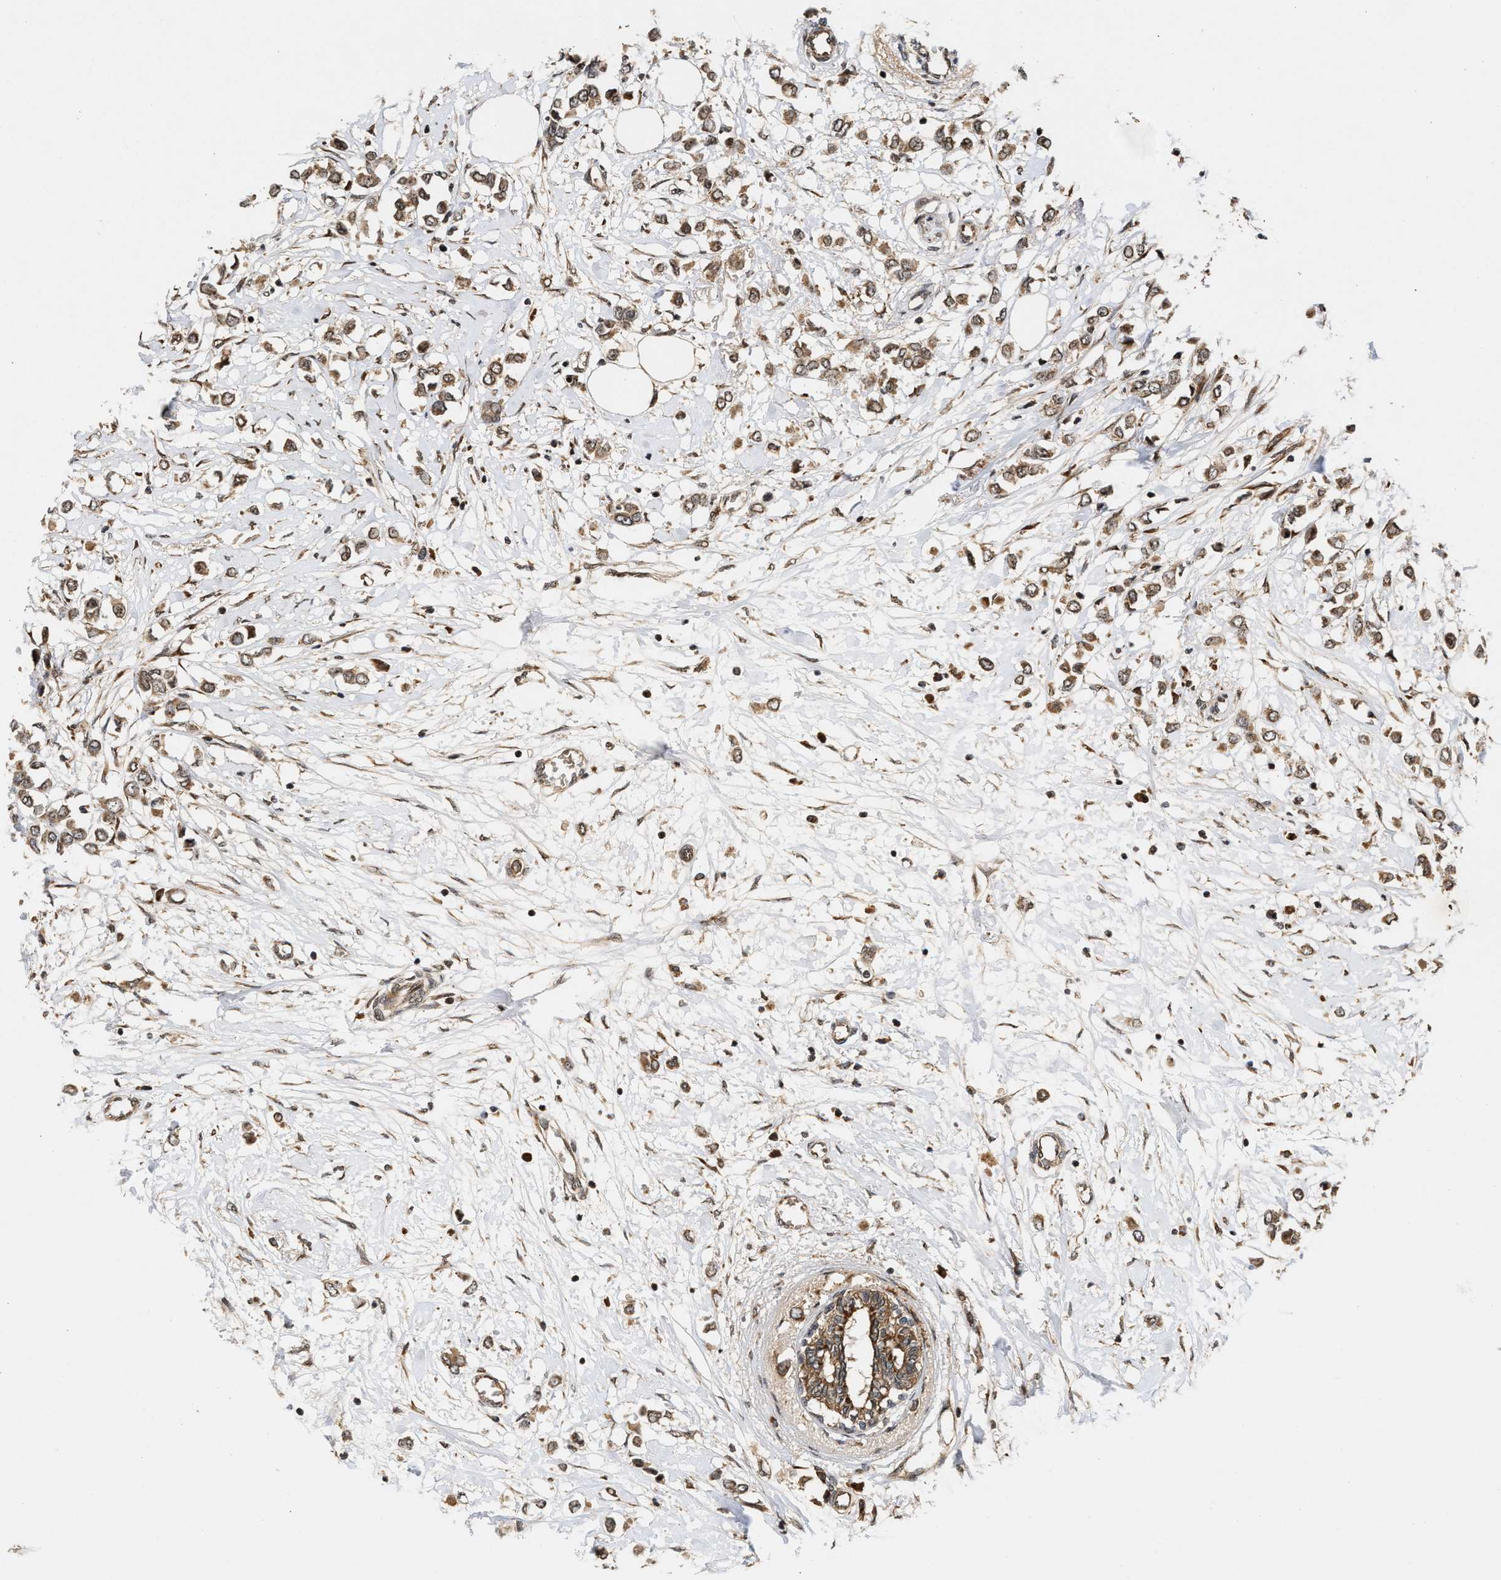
{"staining": {"intensity": "moderate", "quantity": ">75%", "location": "cytoplasmic/membranous"}, "tissue": "breast cancer", "cell_type": "Tumor cells", "image_type": "cancer", "snomed": [{"axis": "morphology", "description": "Lobular carcinoma"}, {"axis": "topography", "description": "Breast"}], "caption": "Moderate cytoplasmic/membranous positivity is present in about >75% of tumor cells in breast lobular carcinoma.", "gene": "CFLAR", "patient": {"sex": "female", "age": 51}}